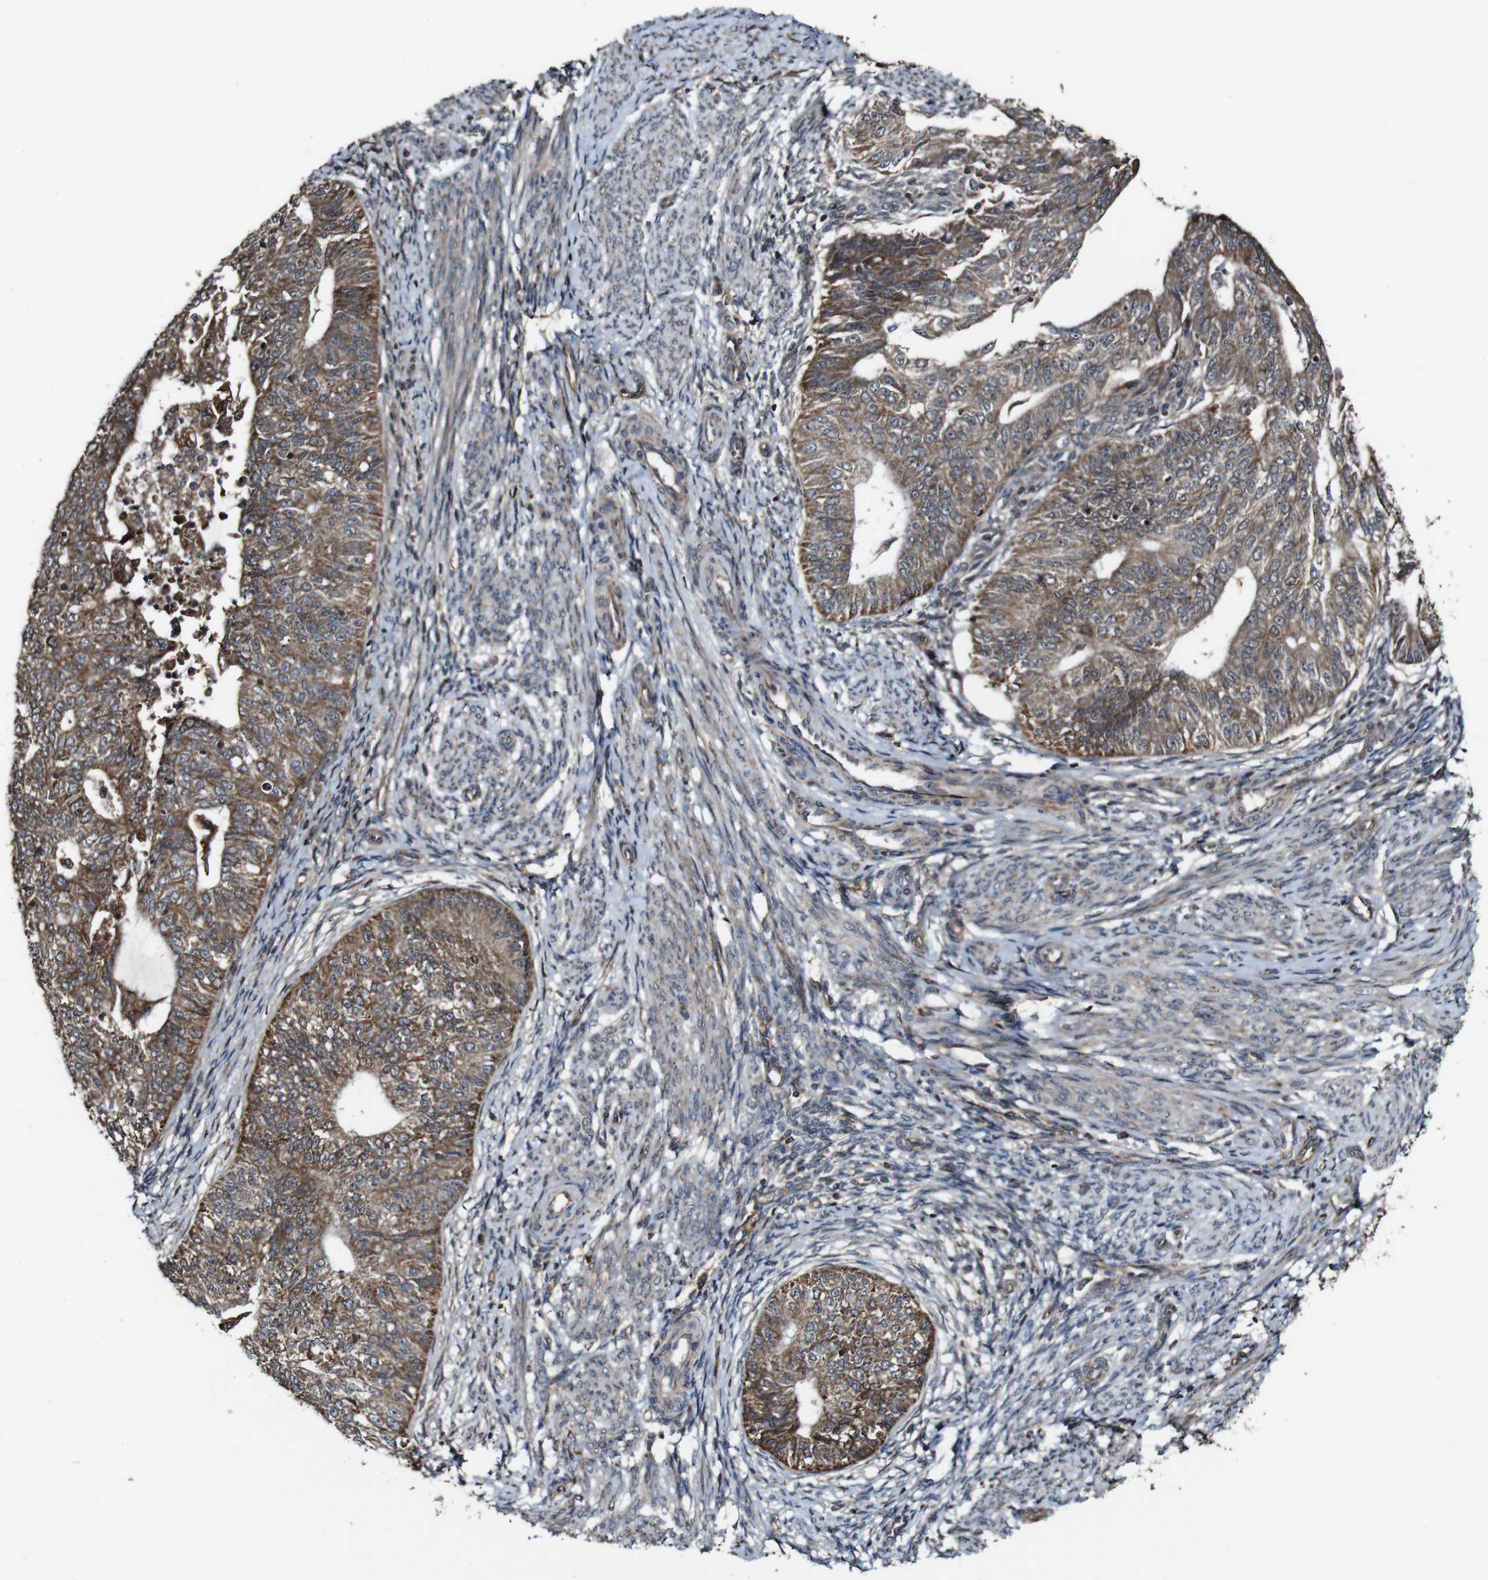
{"staining": {"intensity": "strong", "quantity": ">75%", "location": "cytoplasmic/membranous"}, "tissue": "endometrial cancer", "cell_type": "Tumor cells", "image_type": "cancer", "snomed": [{"axis": "morphology", "description": "Adenocarcinoma, NOS"}, {"axis": "topography", "description": "Endometrium"}], "caption": "DAB (3,3'-diaminobenzidine) immunohistochemical staining of human adenocarcinoma (endometrial) demonstrates strong cytoplasmic/membranous protein staining in about >75% of tumor cells. Ihc stains the protein of interest in brown and the nuclei are stained blue.", "gene": "BTN3A3", "patient": {"sex": "female", "age": 32}}